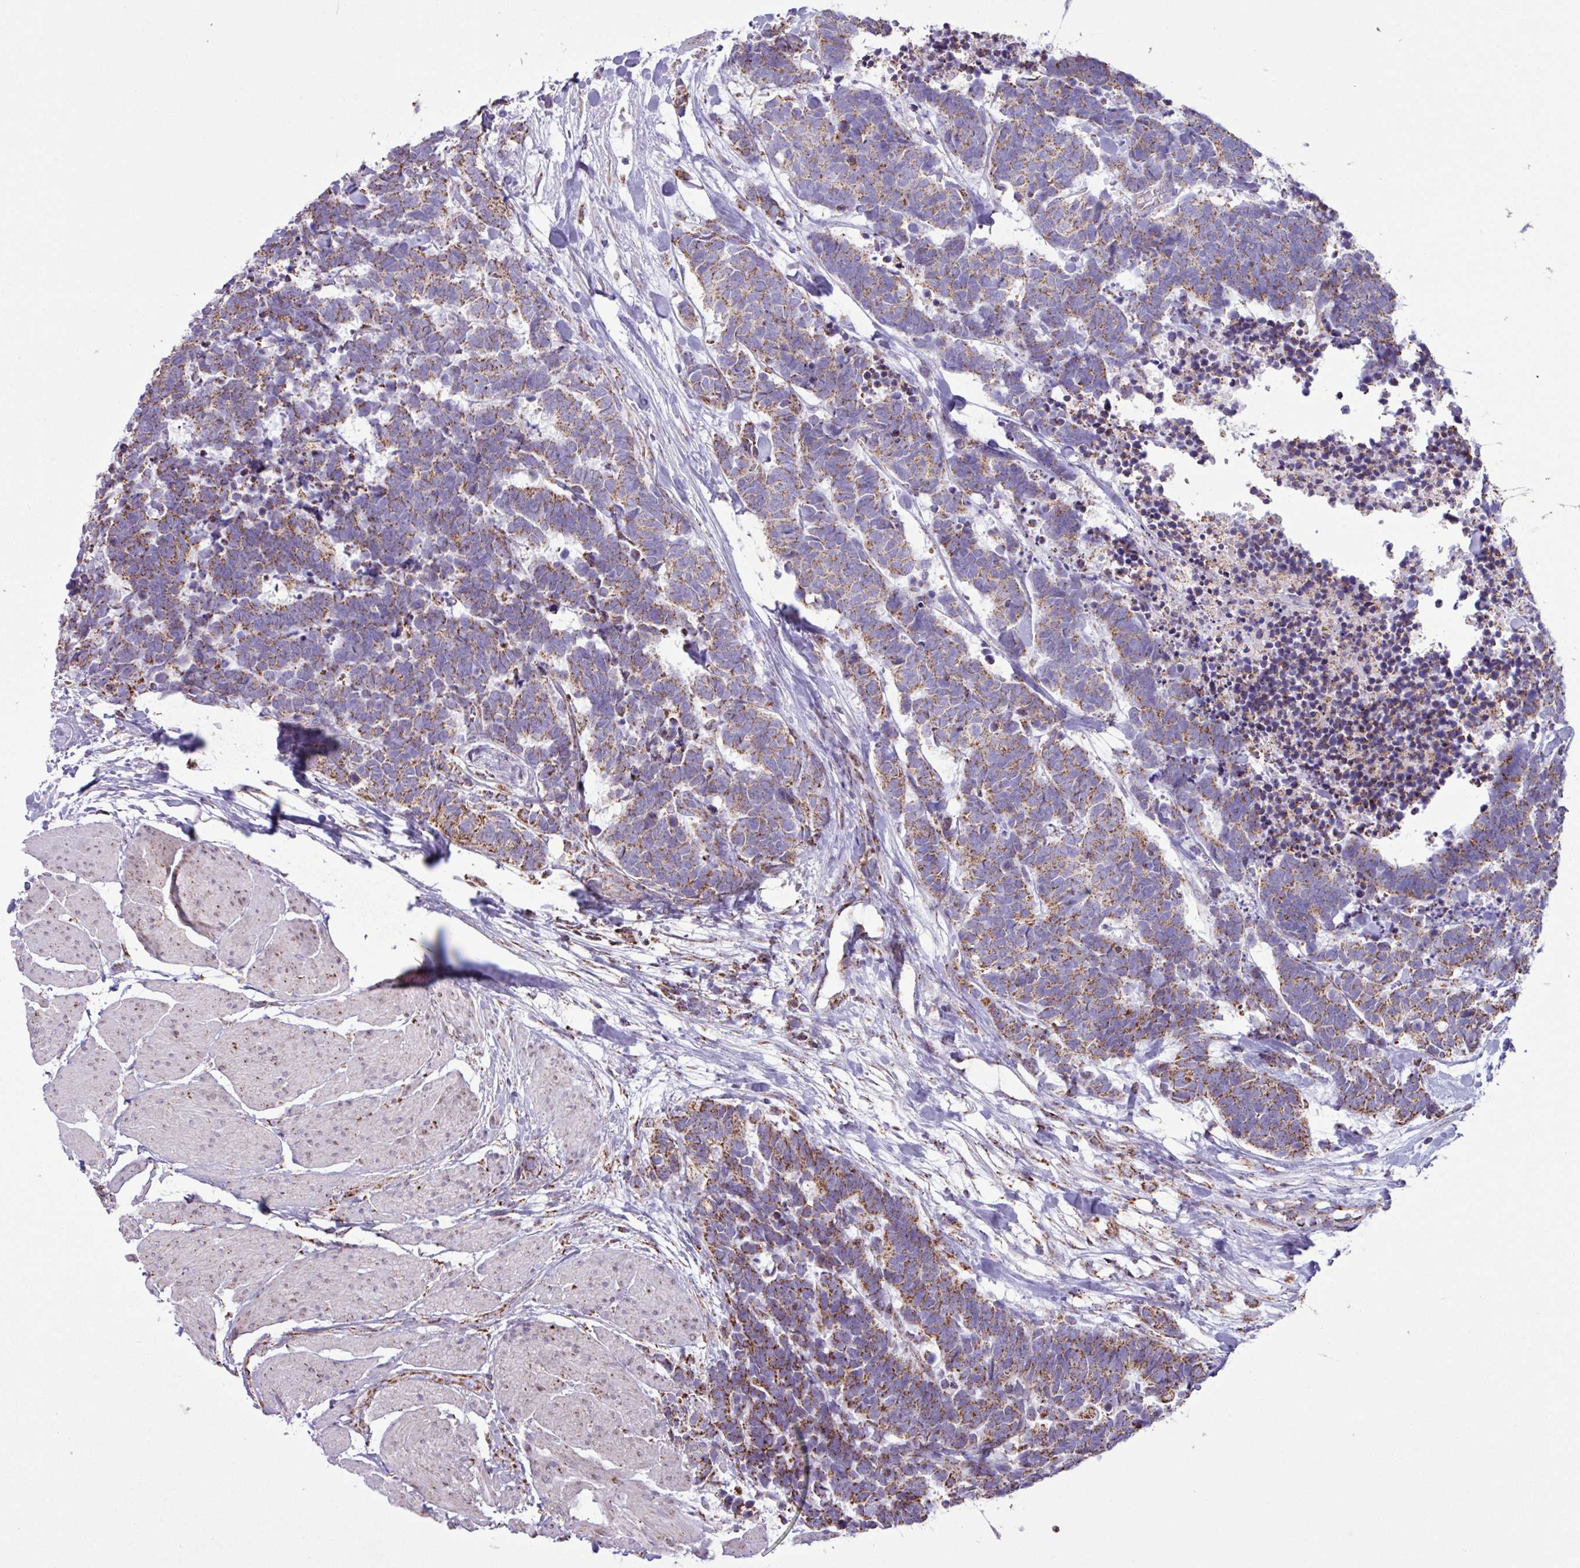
{"staining": {"intensity": "moderate", "quantity": "25%-75%", "location": "cytoplasmic/membranous"}, "tissue": "carcinoid", "cell_type": "Tumor cells", "image_type": "cancer", "snomed": [{"axis": "morphology", "description": "Carcinoma, NOS"}, {"axis": "morphology", "description": "Carcinoid, malignant, NOS"}, {"axis": "topography", "description": "Urinary bladder"}], "caption": "Protein analysis of carcinoid tissue reveals moderate cytoplasmic/membranous staining in about 25%-75% of tumor cells.", "gene": "RTL3", "patient": {"sex": "male", "age": 57}}